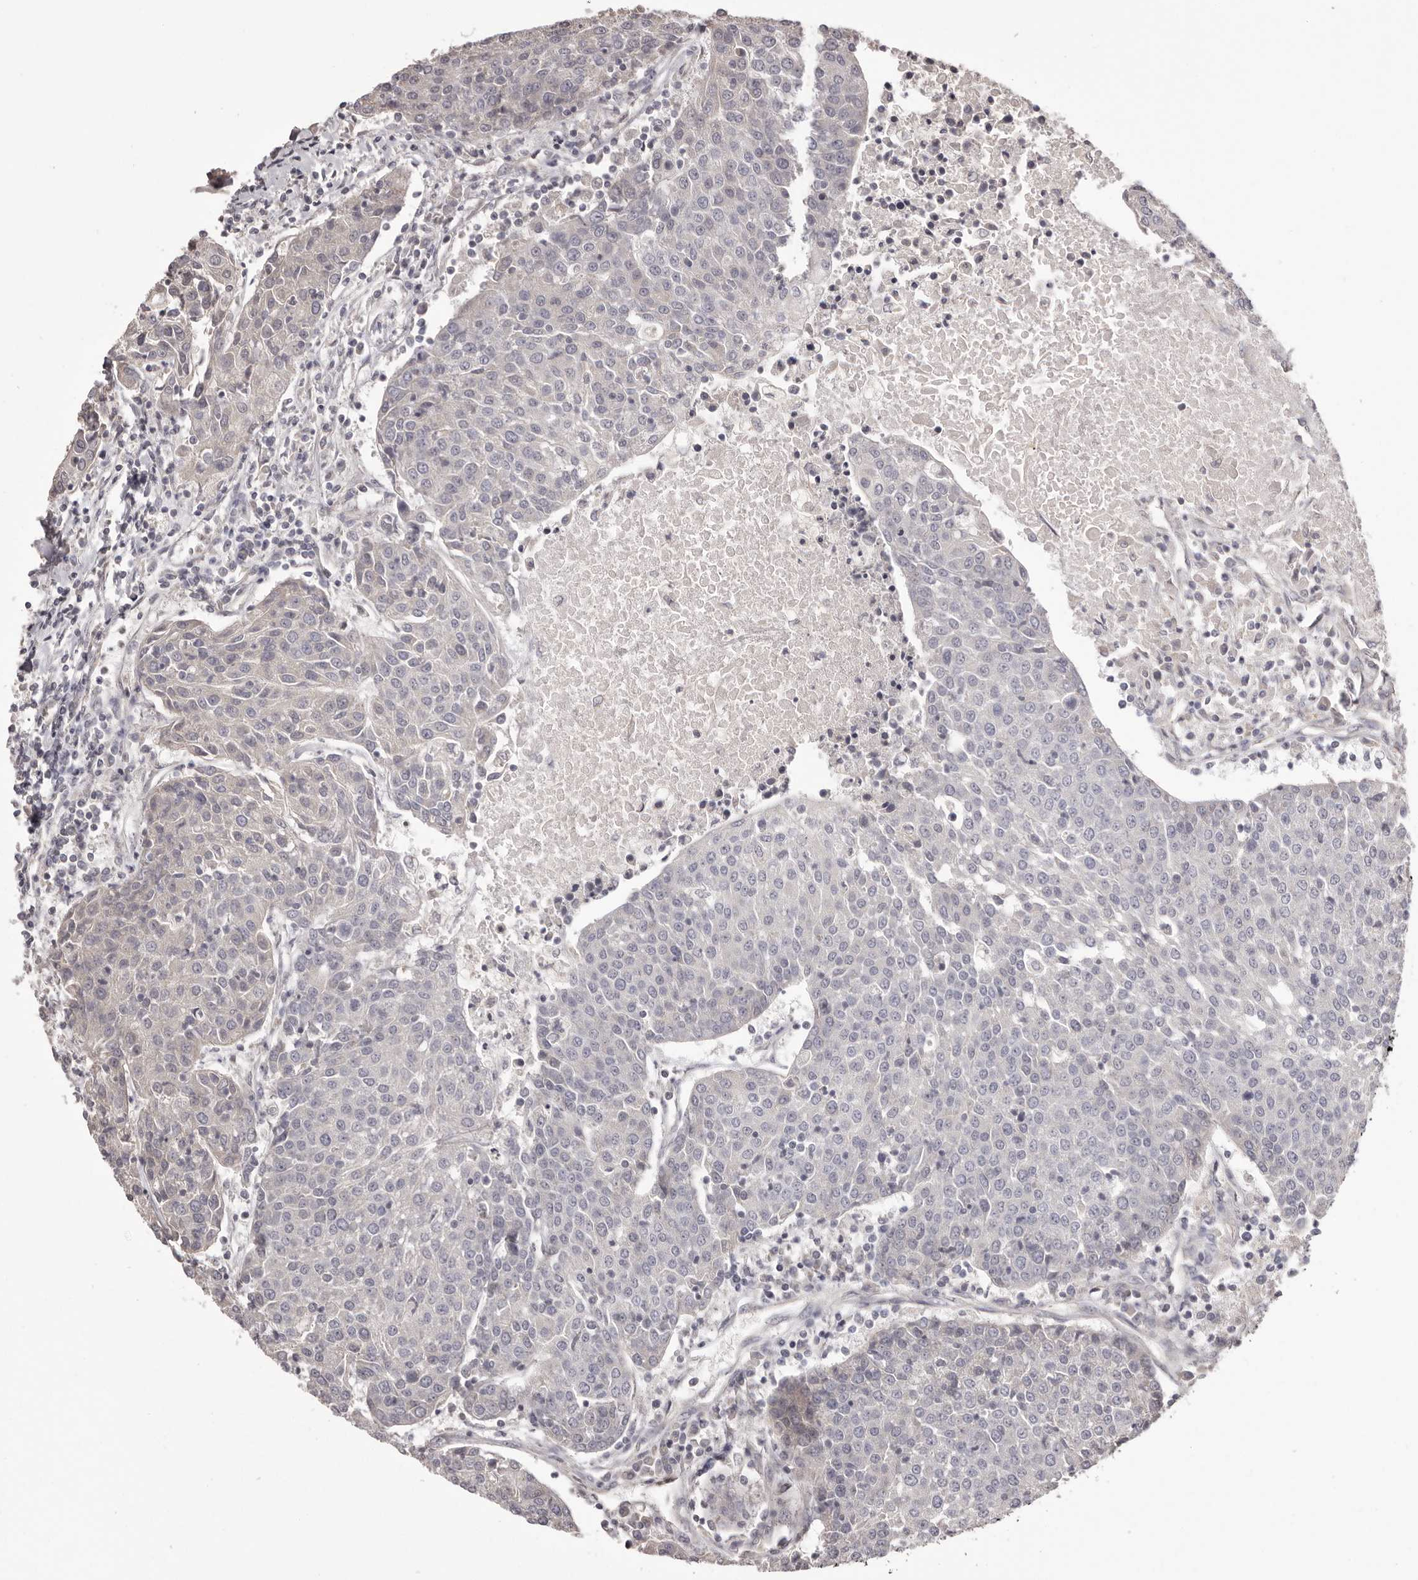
{"staining": {"intensity": "negative", "quantity": "none", "location": "none"}, "tissue": "urothelial cancer", "cell_type": "Tumor cells", "image_type": "cancer", "snomed": [{"axis": "morphology", "description": "Urothelial carcinoma, High grade"}, {"axis": "topography", "description": "Urinary bladder"}], "caption": "Image shows no protein positivity in tumor cells of urothelial cancer tissue.", "gene": "HRH1", "patient": {"sex": "female", "age": 85}}